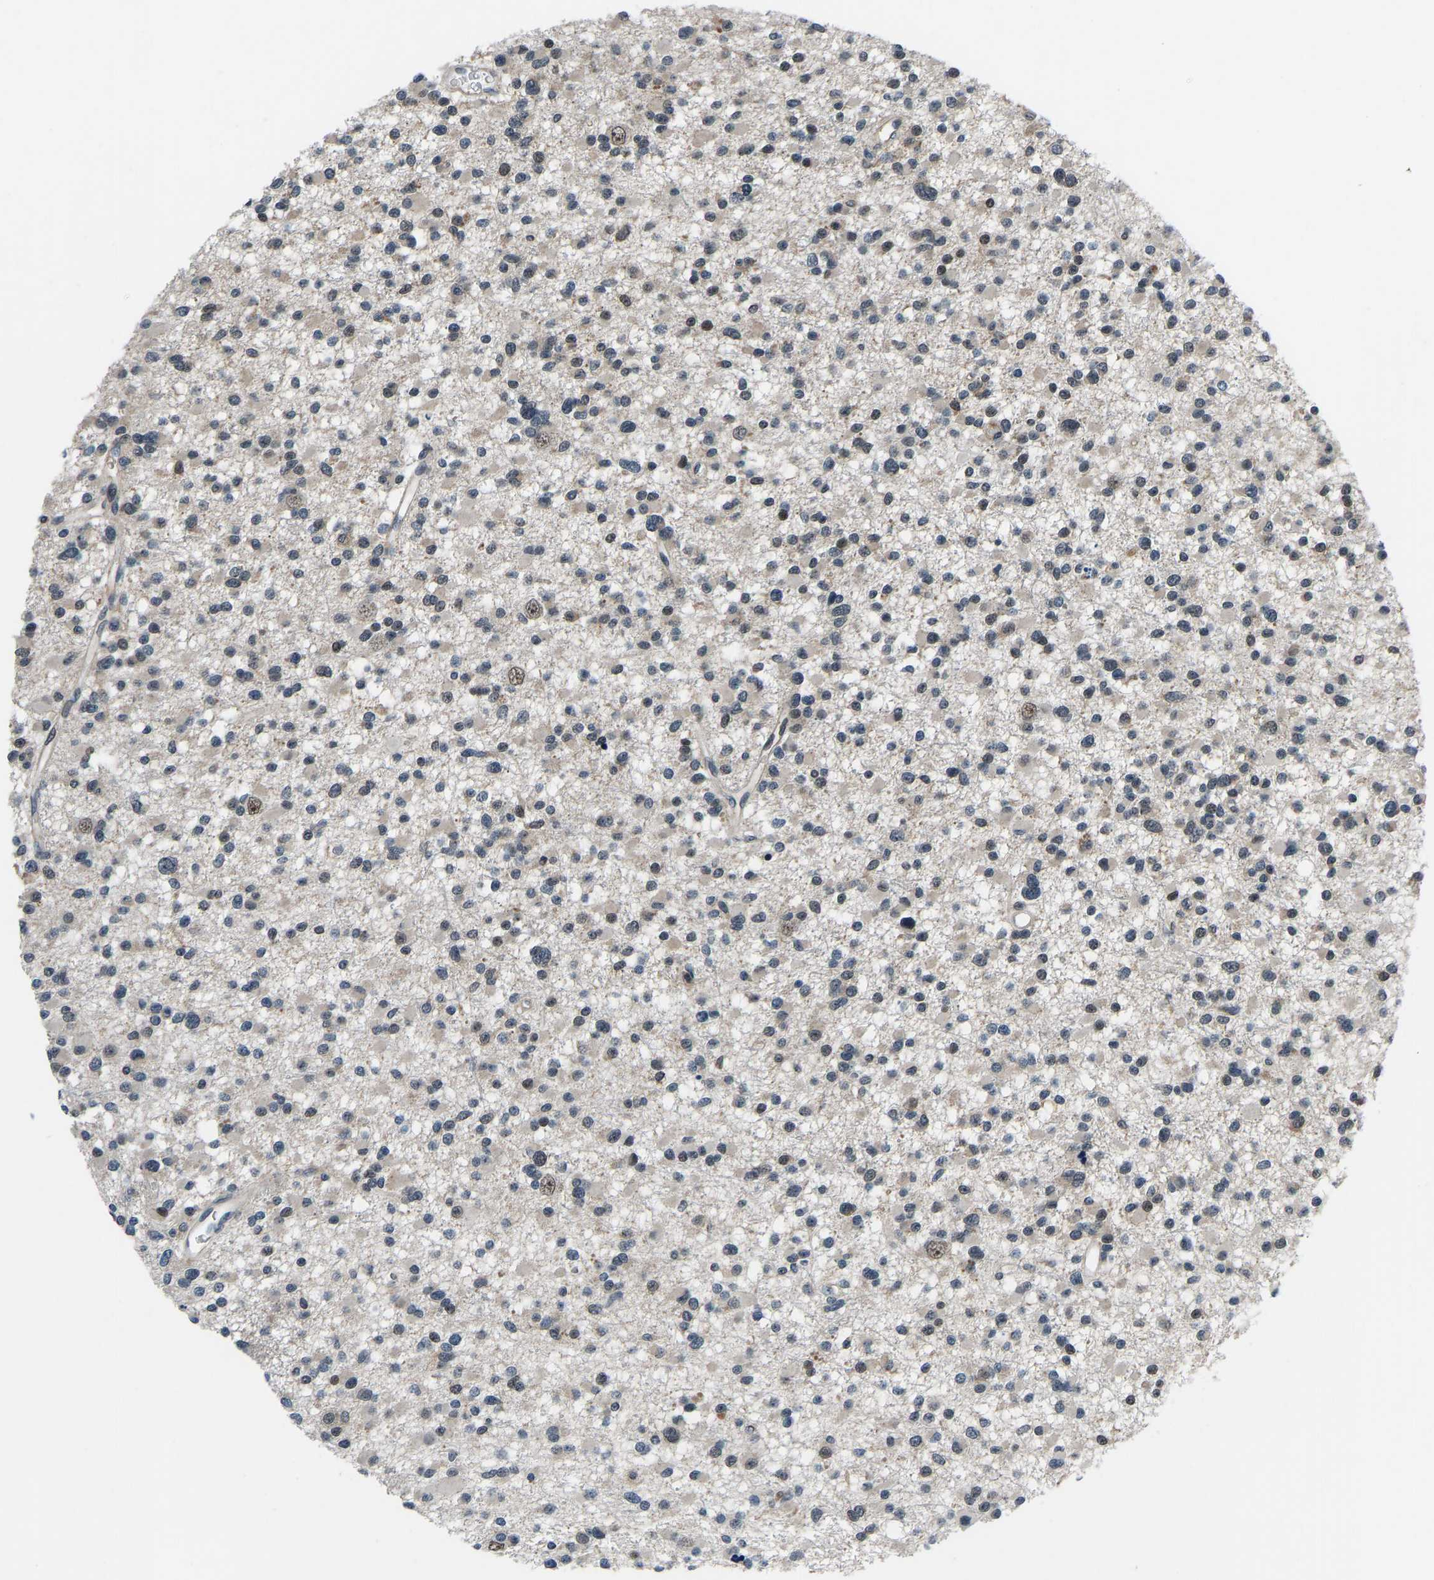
{"staining": {"intensity": "moderate", "quantity": "<25%", "location": "nuclear"}, "tissue": "glioma", "cell_type": "Tumor cells", "image_type": "cancer", "snomed": [{"axis": "morphology", "description": "Glioma, malignant, Low grade"}, {"axis": "topography", "description": "Brain"}], "caption": "Approximately <25% of tumor cells in human glioma exhibit moderate nuclear protein staining as visualized by brown immunohistochemical staining.", "gene": "RLIM", "patient": {"sex": "female", "age": 22}}